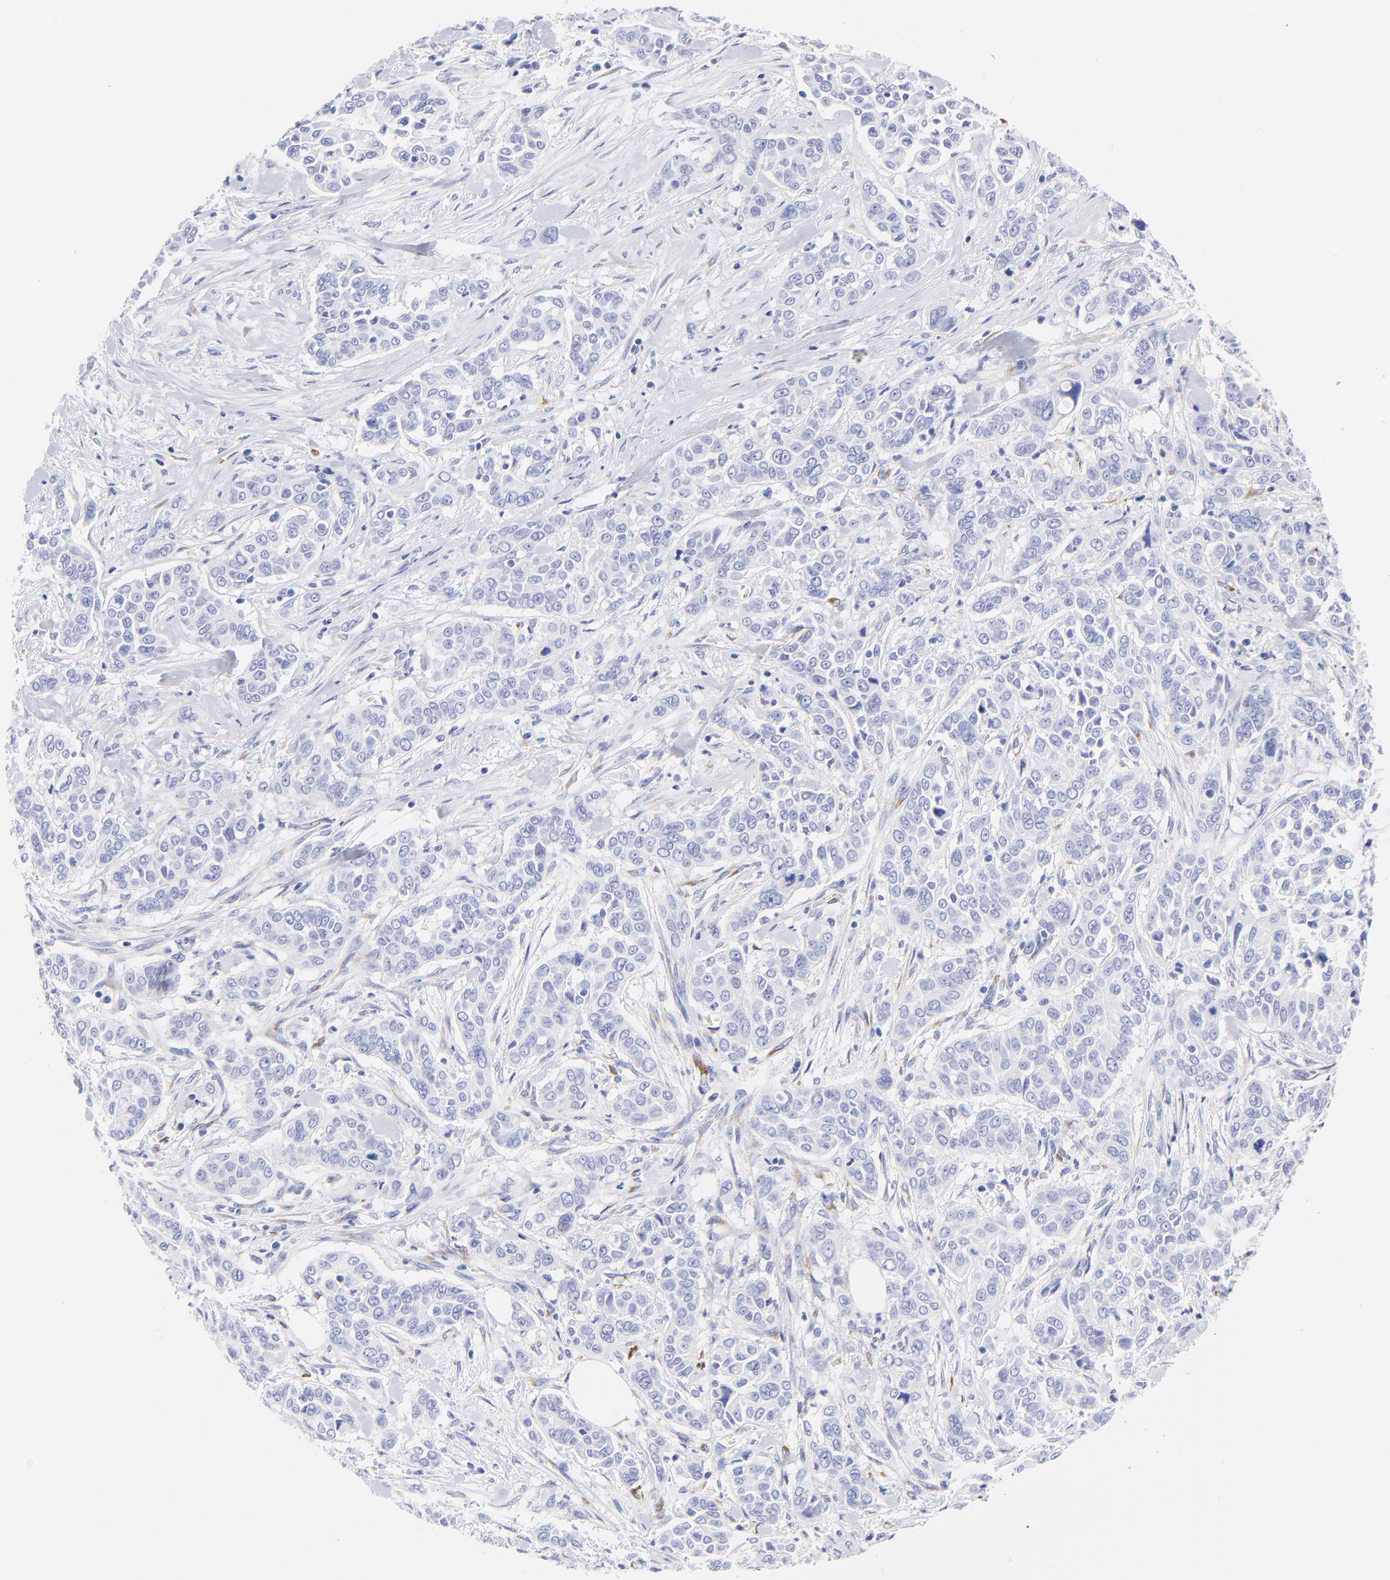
{"staining": {"intensity": "negative", "quantity": "none", "location": "none"}, "tissue": "pancreatic cancer", "cell_type": "Tumor cells", "image_type": "cancer", "snomed": [{"axis": "morphology", "description": "Adenocarcinoma, NOS"}, {"axis": "topography", "description": "Pancreas"}], "caption": "DAB immunohistochemical staining of adenocarcinoma (pancreatic) reveals no significant expression in tumor cells. (Immunohistochemistry (ihc), brightfield microscopy, high magnification).", "gene": "C1QTNF6", "patient": {"sex": "female", "age": 52}}